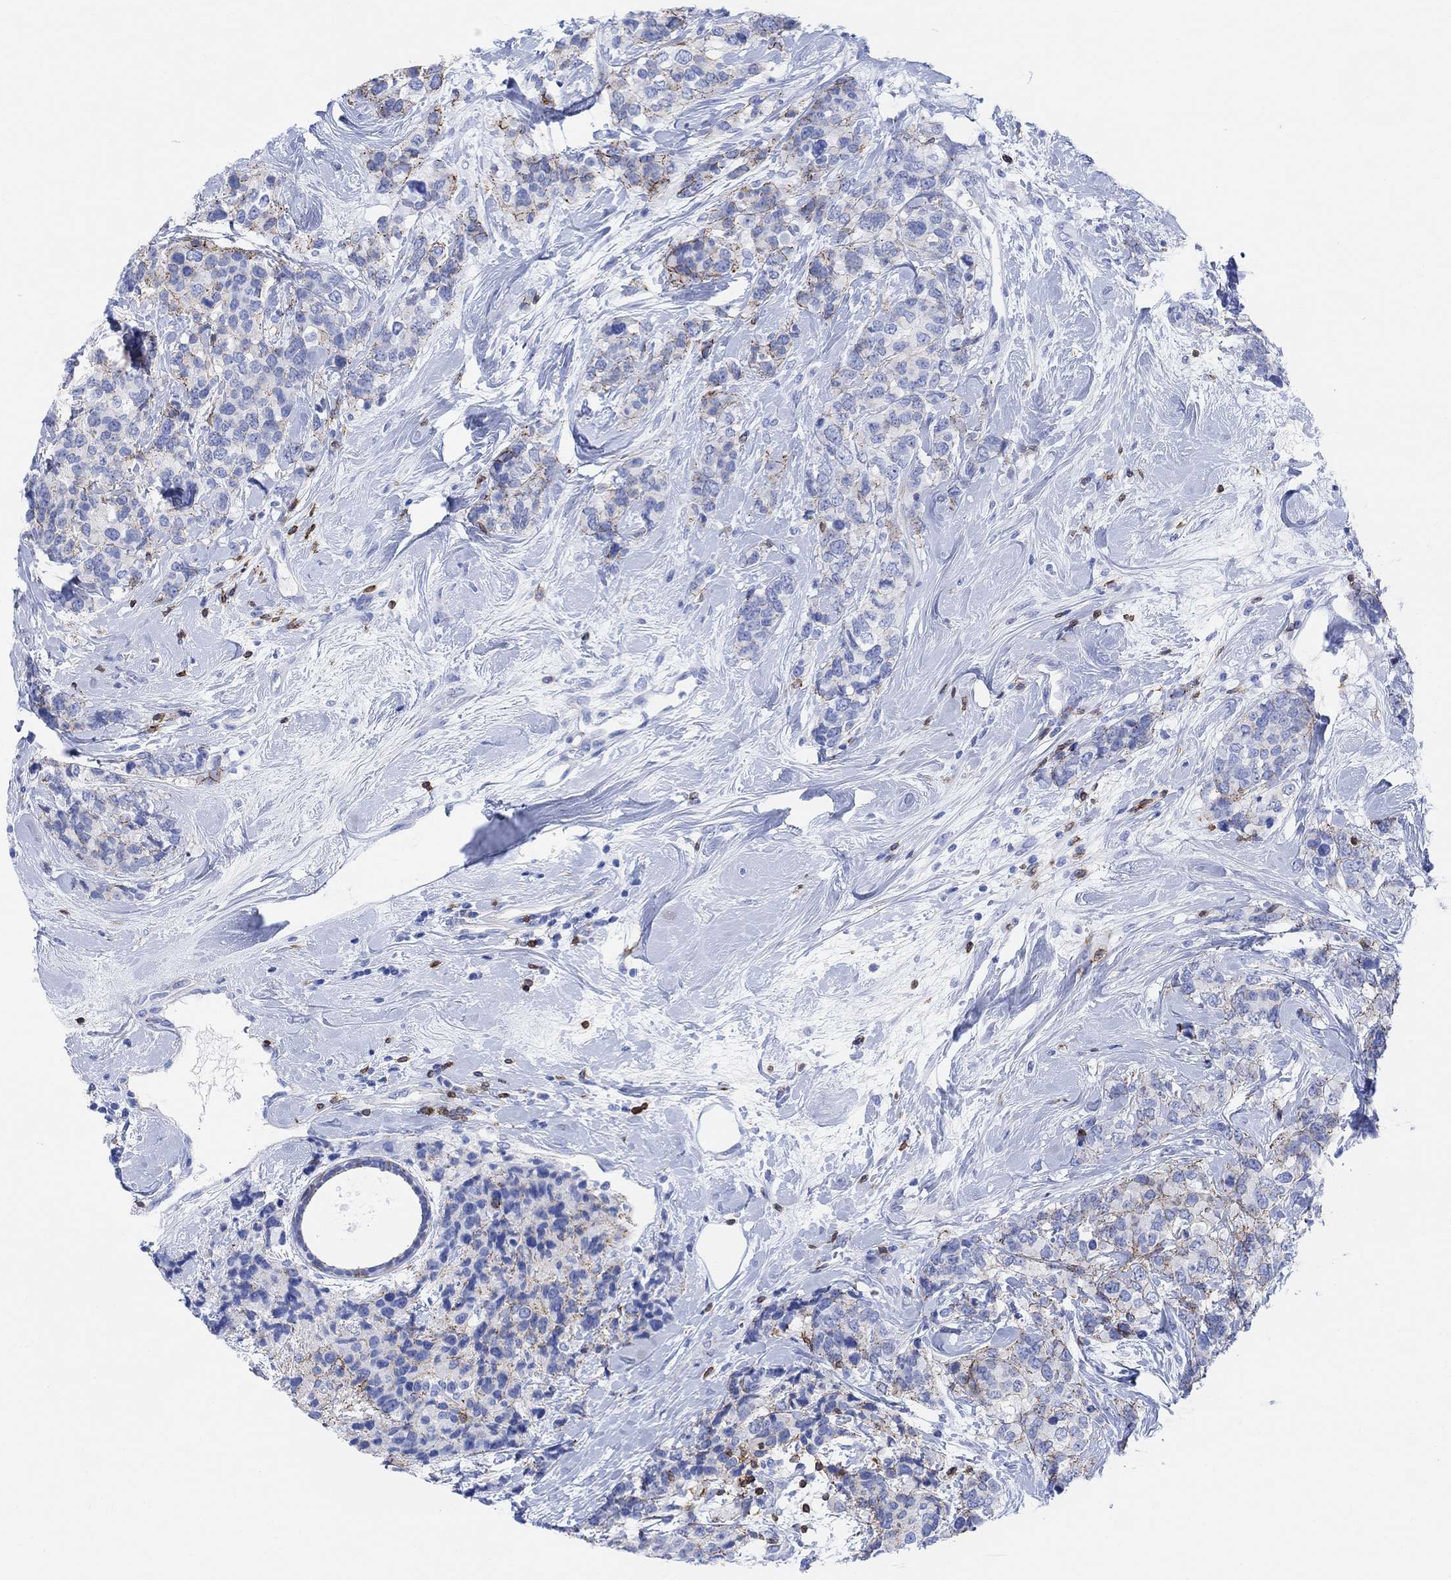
{"staining": {"intensity": "strong", "quantity": "<25%", "location": "cytoplasmic/membranous"}, "tissue": "breast cancer", "cell_type": "Tumor cells", "image_type": "cancer", "snomed": [{"axis": "morphology", "description": "Lobular carcinoma"}, {"axis": "topography", "description": "Breast"}], "caption": "This histopathology image reveals immunohistochemistry staining of human breast cancer (lobular carcinoma), with medium strong cytoplasmic/membranous positivity in approximately <25% of tumor cells.", "gene": "GPR65", "patient": {"sex": "female", "age": 59}}